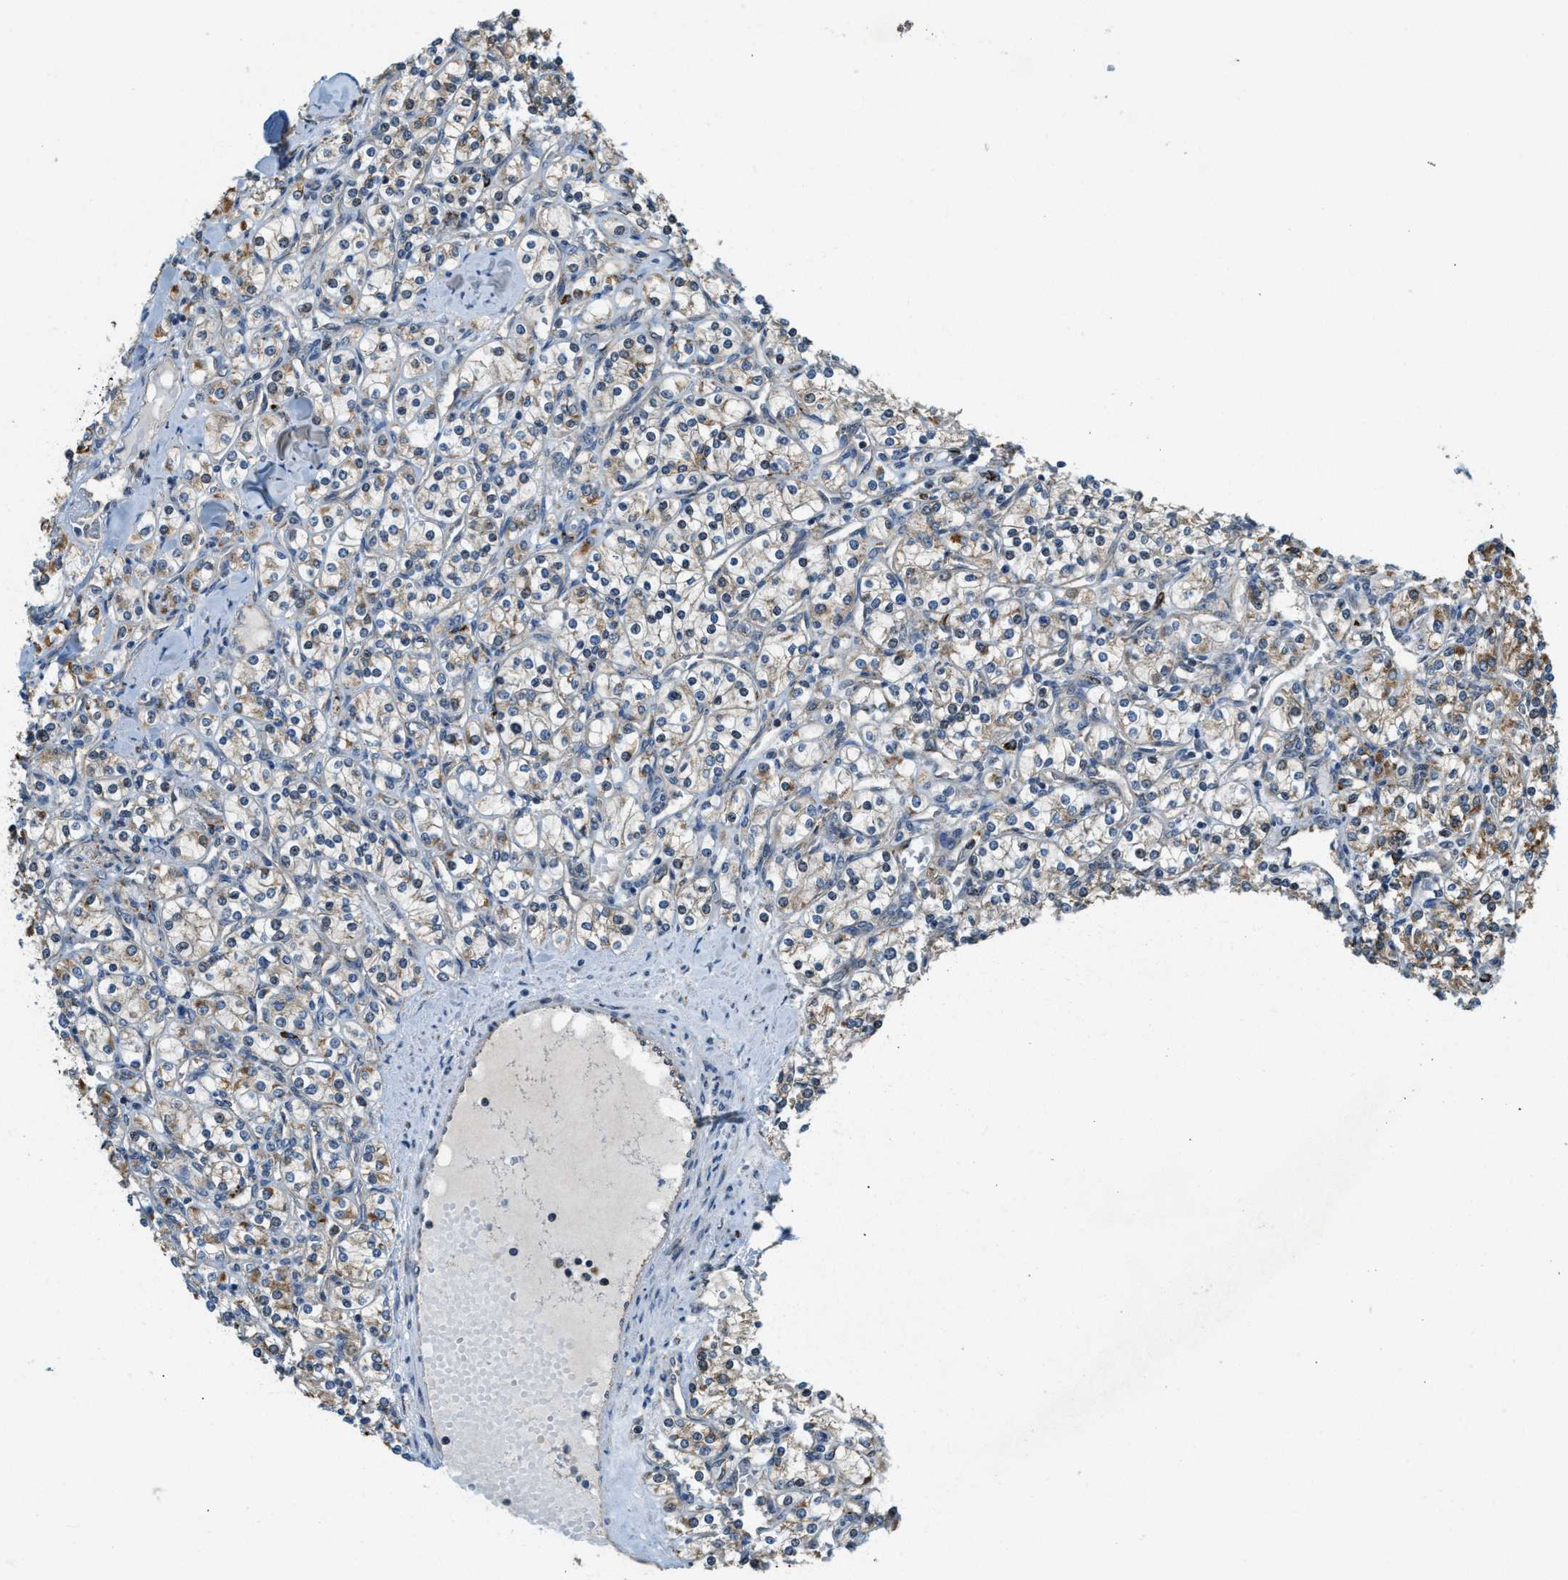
{"staining": {"intensity": "moderate", "quantity": "<25%", "location": "cytoplasmic/membranous"}, "tissue": "renal cancer", "cell_type": "Tumor cells", "image_type": "cancer", "snomed": [{"axis": "morphology", "description": "Adenocarcinoma, NOS"}, {"axis": "topography", "description": "Kidney"}], "caption": "A brown stain labels moderate cytoplasmic/membranous expression of a protein in renal cancer (adenocarcinoma) tumor cells. Using DAB (brown) and hematoxylin (blue) stains, captured at high magnification using brightfield microscopy.", "gene": "STARD3NL", "patient": {"sex": "male", "age": 77}}